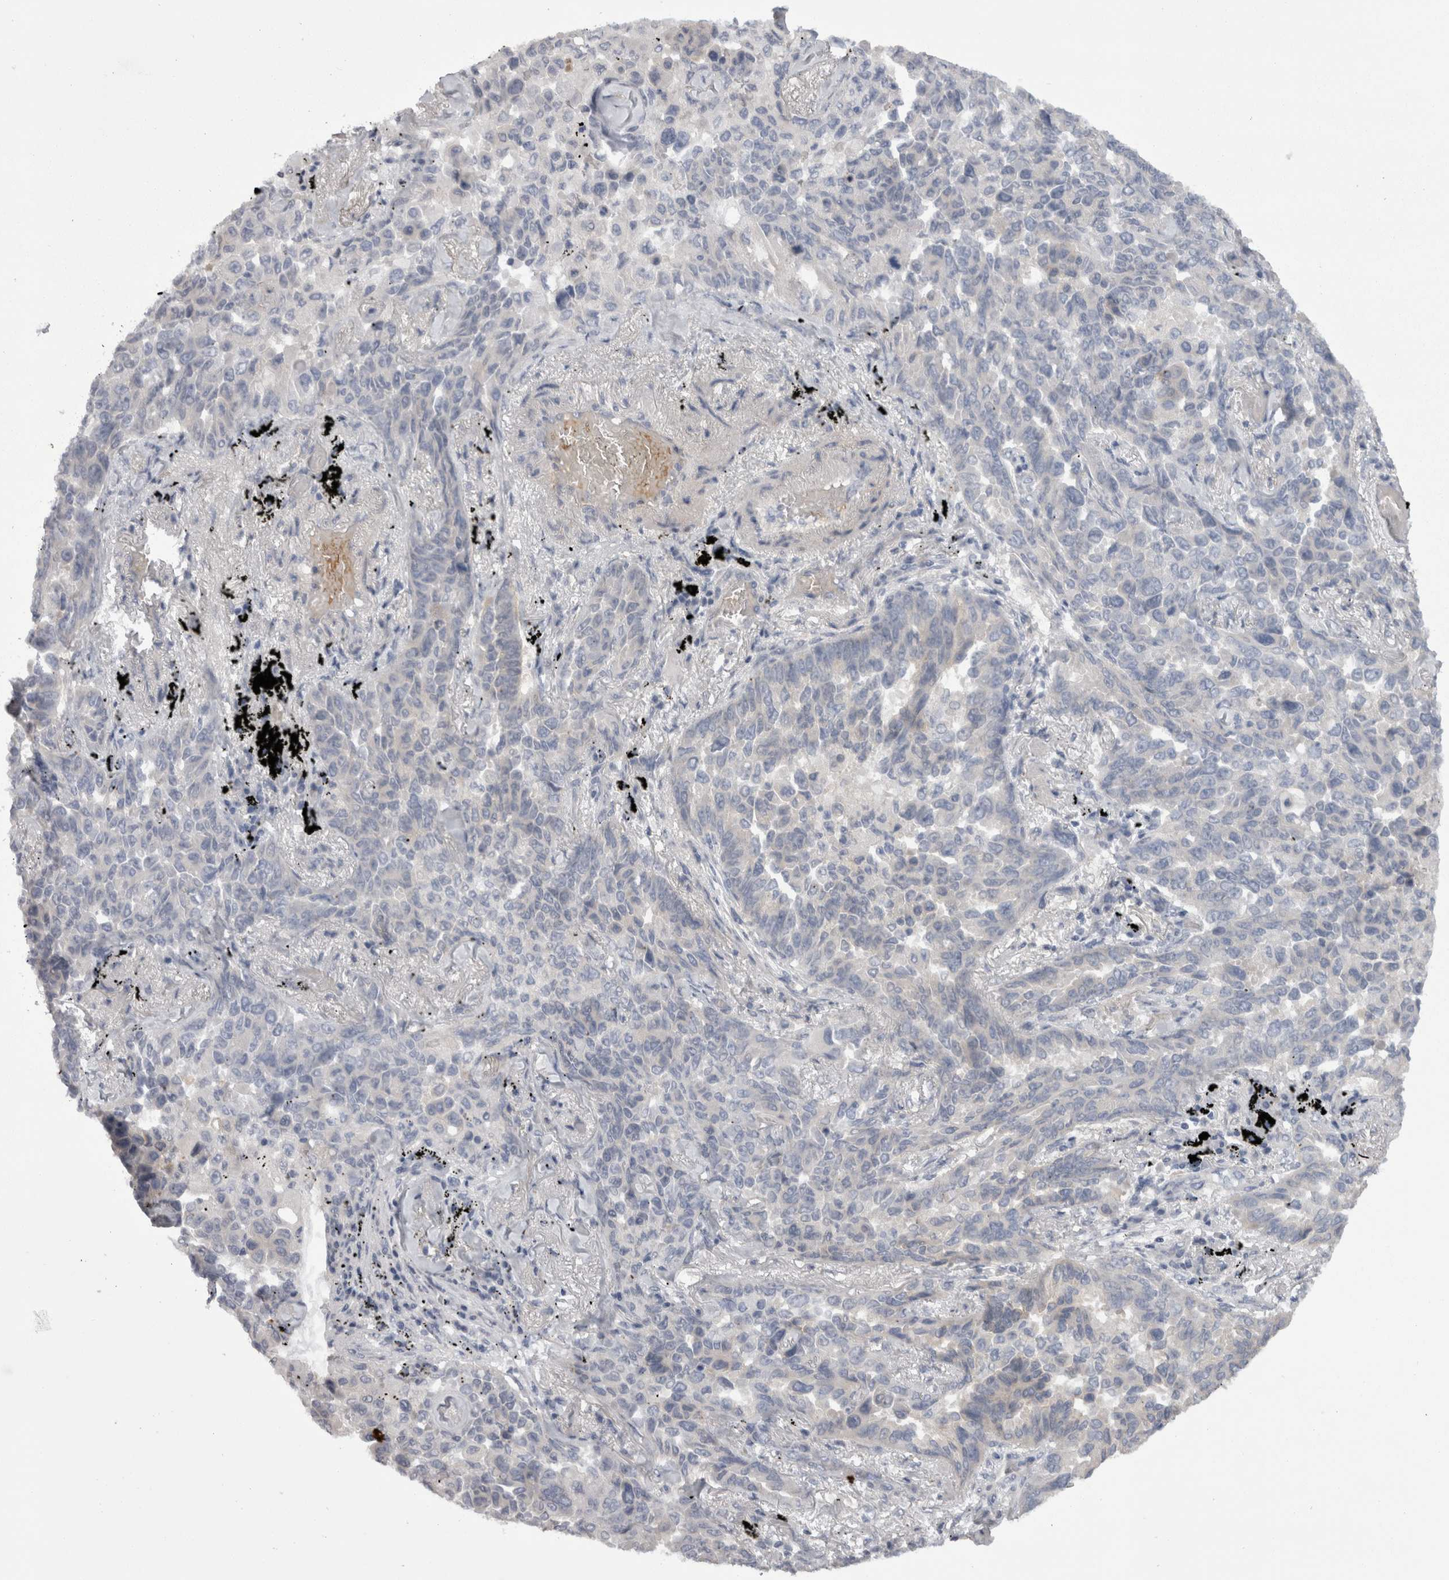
{"staining": {"intensity": "negative", "quantity": "none", "location": "none"}, "tissue": "lung cancer", "cell_type": "Tumor cells", "image_type": "cancer", "snomed": [{"axis": "morphology", "description": "Adenocarcinoma, NOS"}, {"axis": "topography", "description": "Lung"}], "caption": "Micrograph shows no protein positivity in tumor cells of adenocarcinoma (lung) tissue.", "gene": "CAMK2D", "patient": {"sex": "female", "age": 67}}